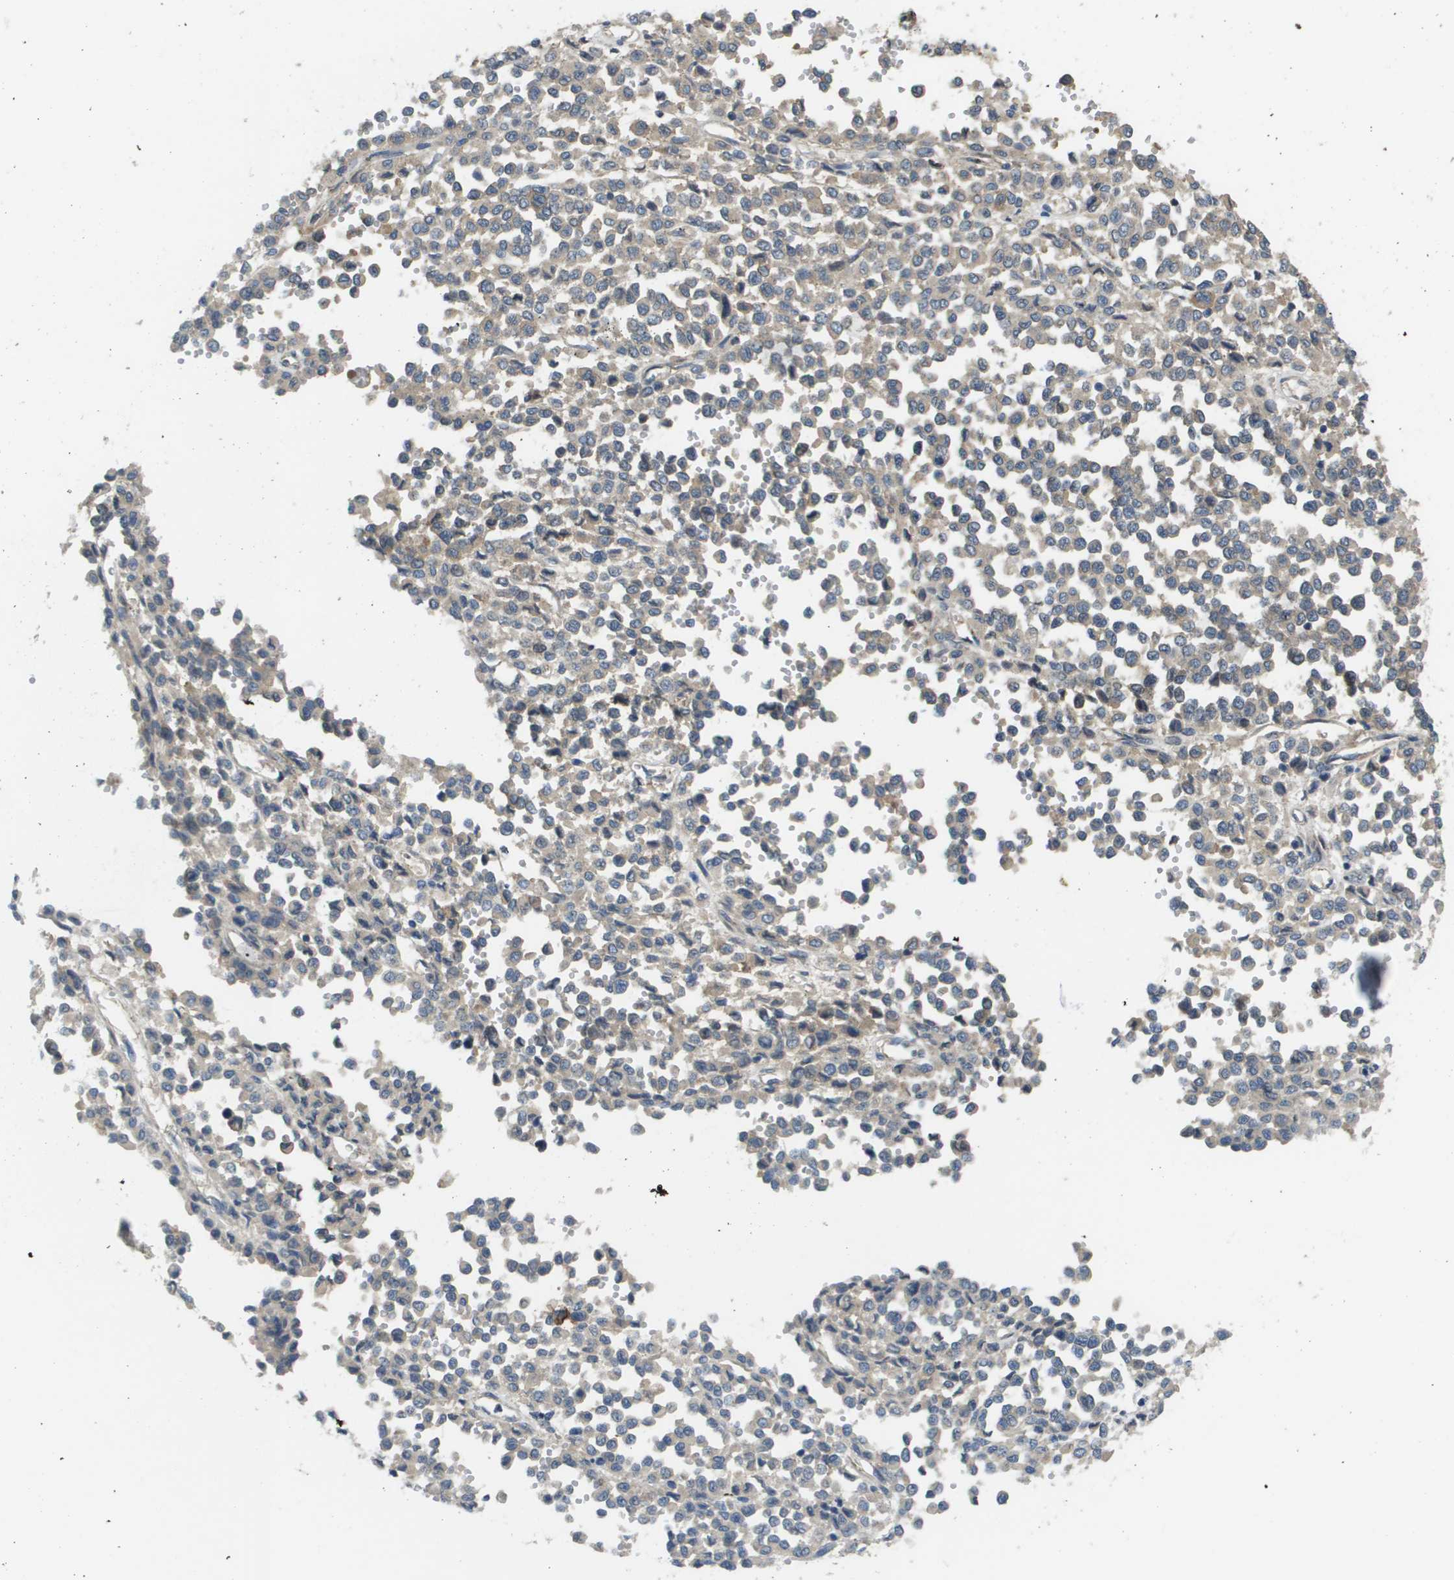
{"staining": {"intensity": "negative", "quantity": "none", "location": "none"}, "tissue": "melanoma", "cell_type": "Tumor cells", "image_type": "cancer", "snomed": [{"axis": "morphology", "description": "Malignant melanoma, Metastatic site"}, {"axis": "topography", "description": "Pancreas"}], "caption": "Immunohistochemistry (IHC) of human melanoma displays no positivity in tumor cells.", "gene": "KRT23", "patient": {"sex": "female", "age": 30}}